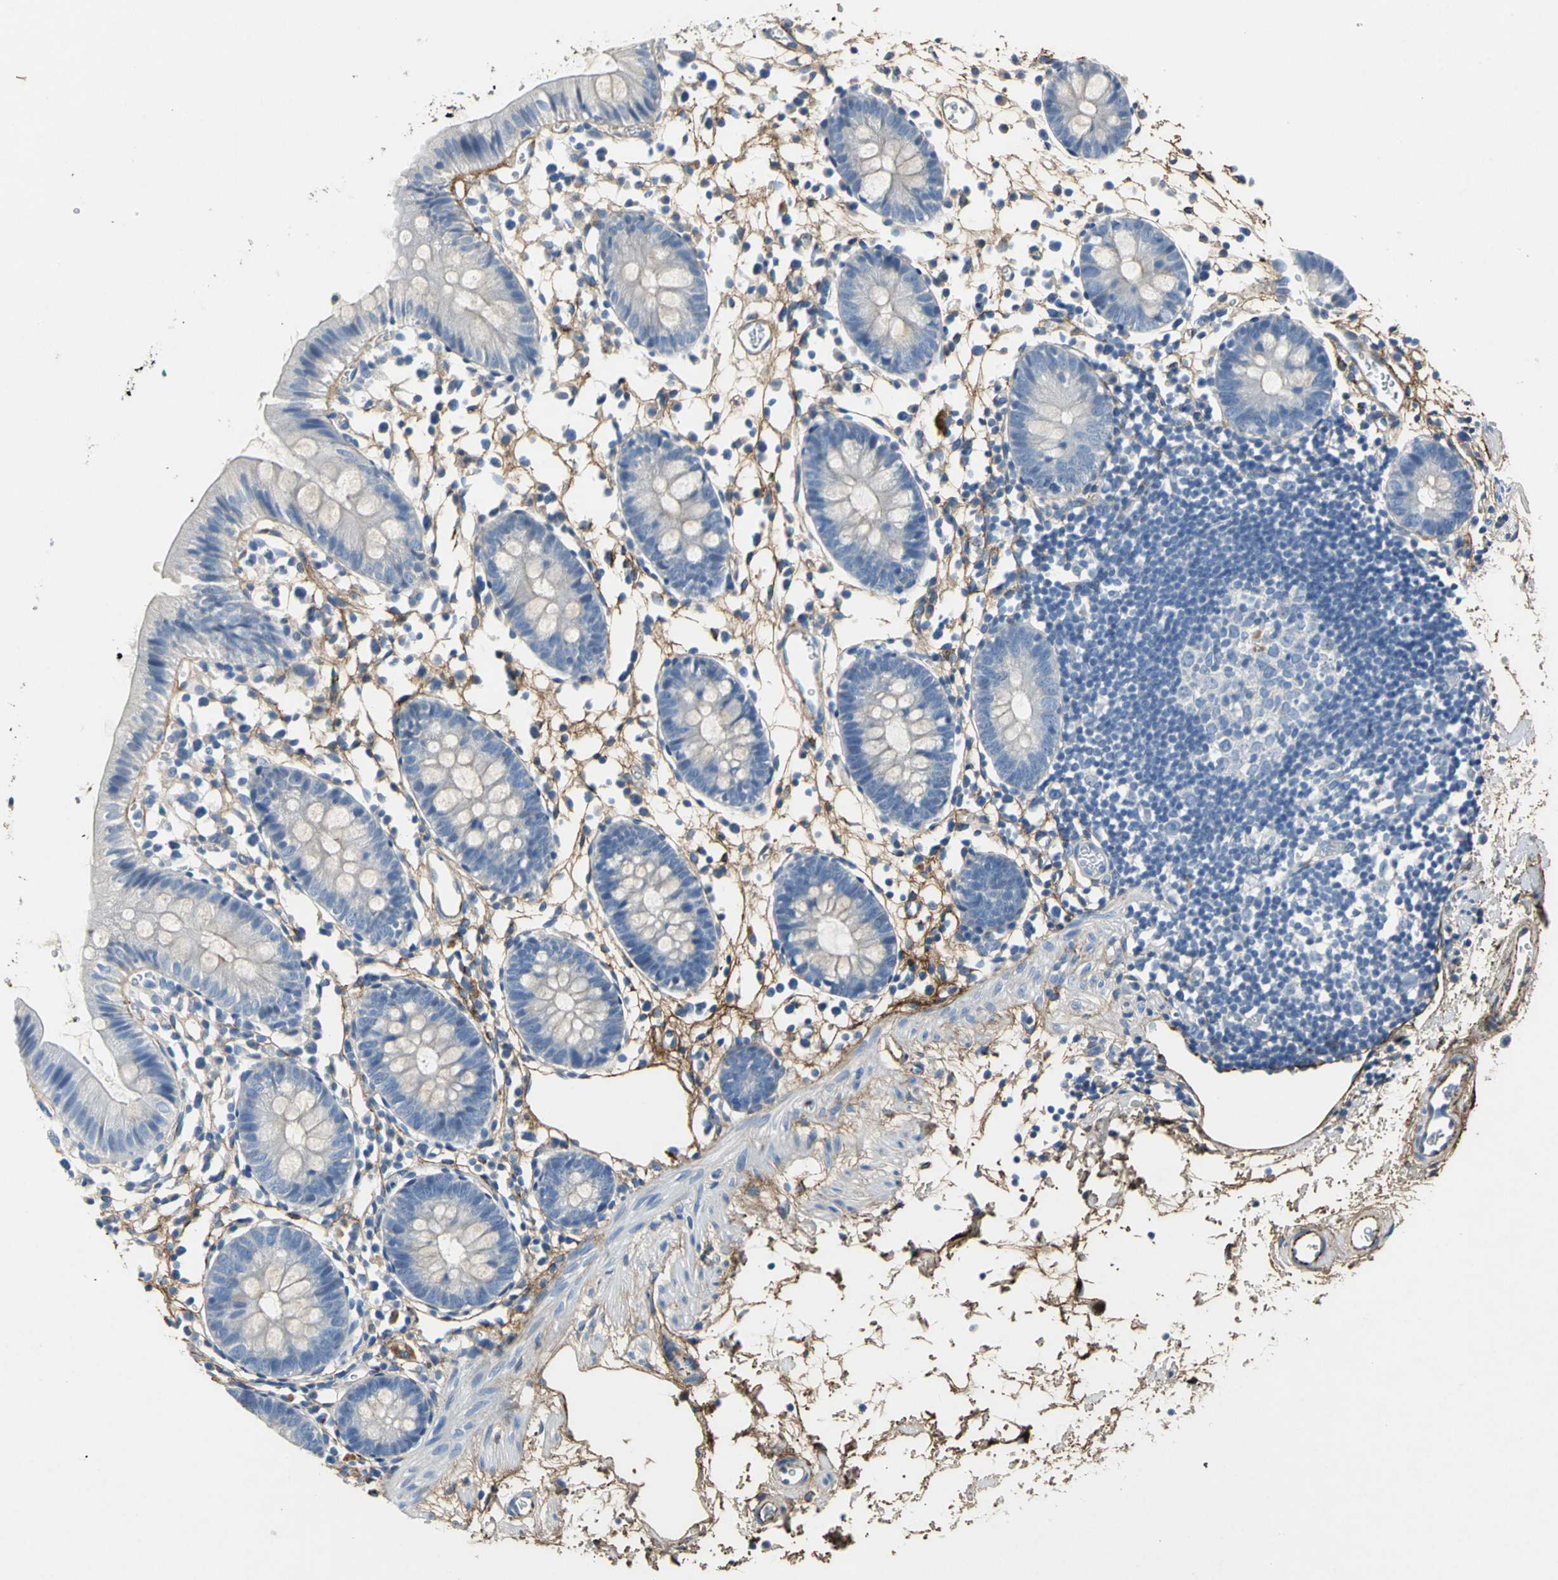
{"staining": {"intensity": "moderate", "quantity": "25%-75%", "location": "cytoplasmic/membranous"}, "tissue": "colon", "cell_type": "Endothelial cells", "image_type": "normal", "snomed": [{"axis": "morphology", "description": "Normal tissue, NOS"}, {"axis": "topography", "description": "Colon"}], "caption": "Colon stained with DAB immunohistochemistry (IHC) displays medium levels of moderate cytoplasmic/membranous expression in about 25%-75% of endothelial cells. The protein of interest is shown in brown color, while the nuclei are stained blue.", "gene": "EFNB3", "patient": {"sex": "male", "age": 14}}